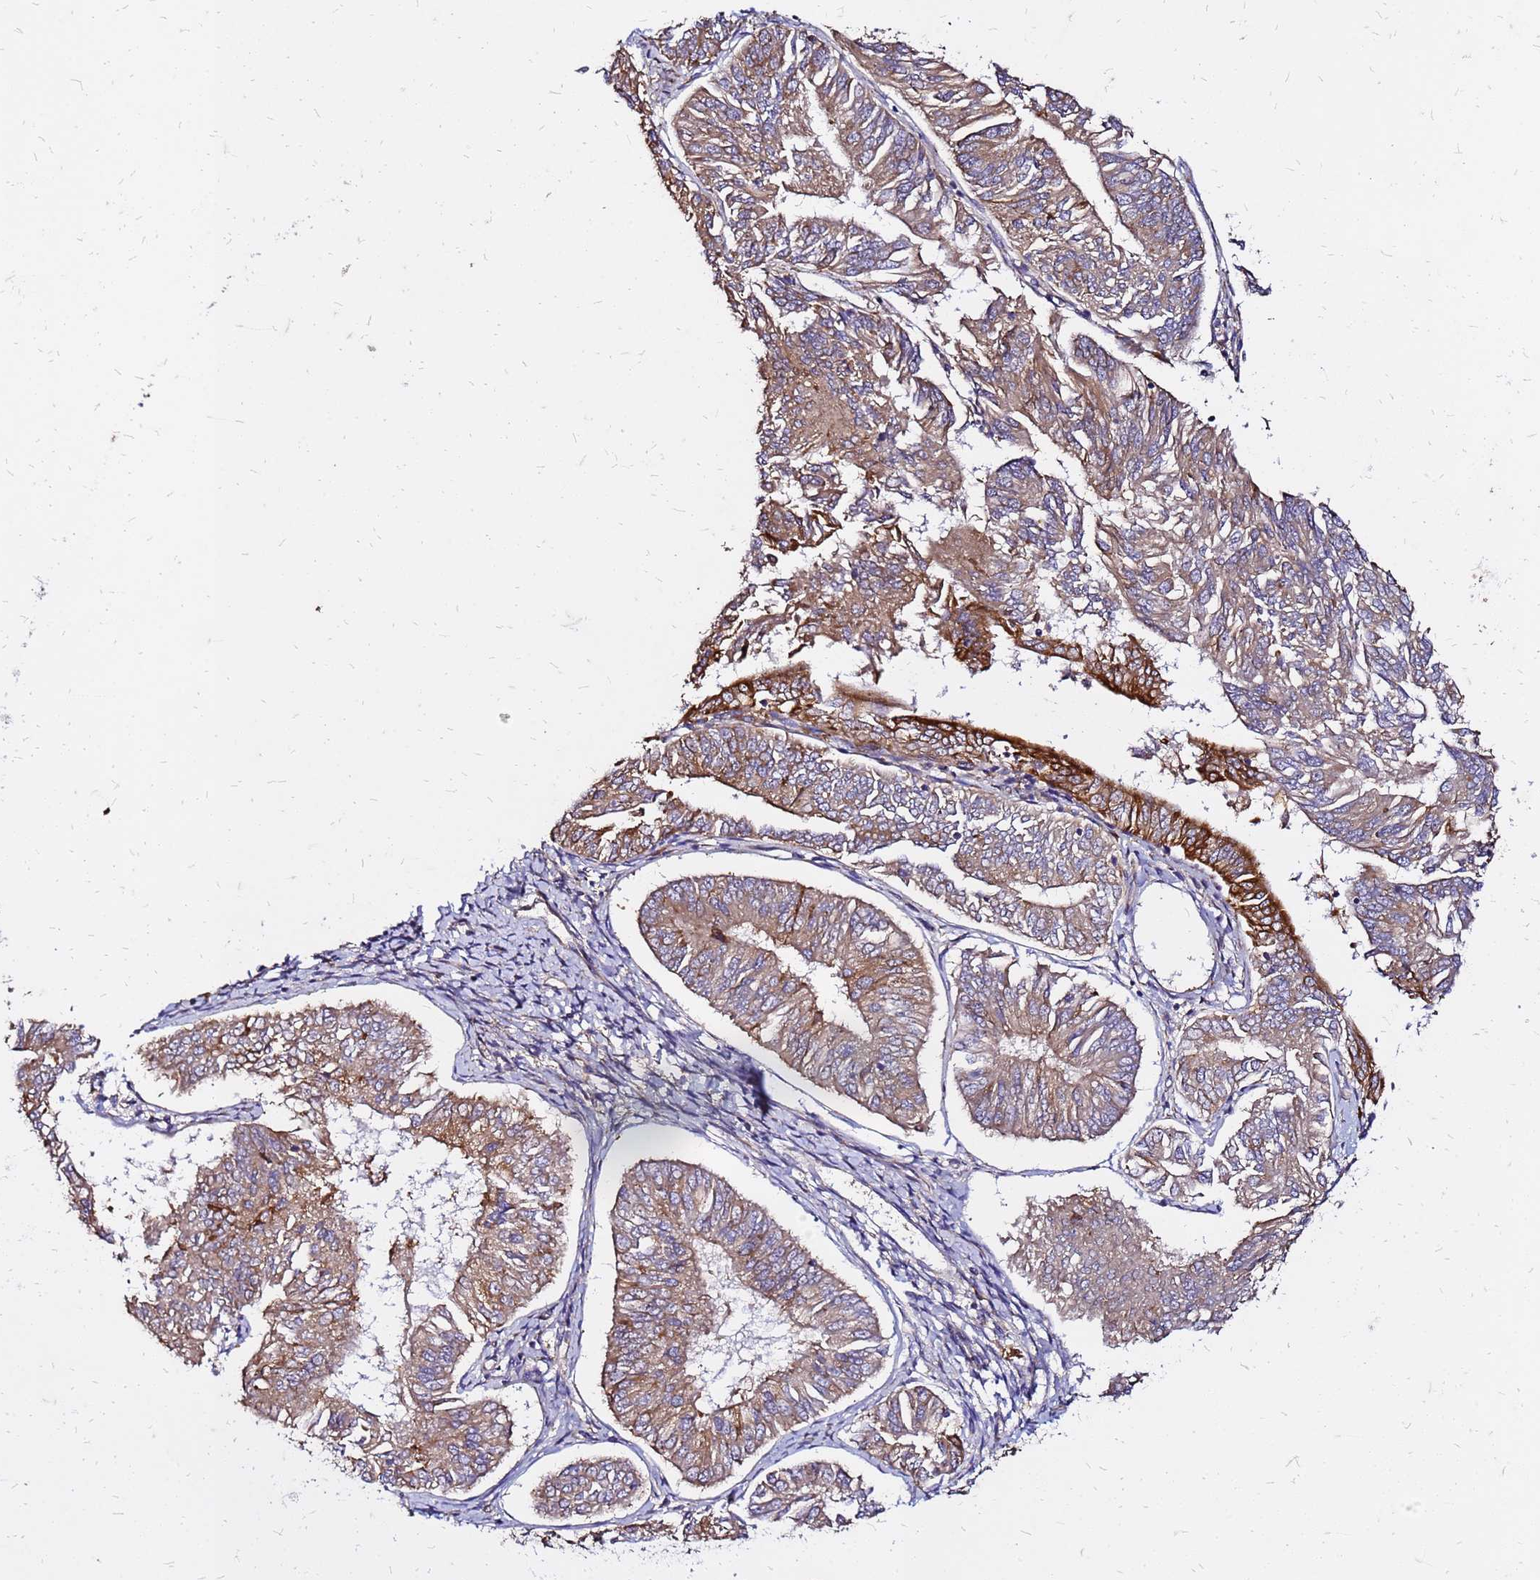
{"staining": {"intensity": "moderate", "quantity": ">75%", "location": "cytoplasmic/membranous"}, "tissue": "endometrial cancer", "cell_type": "Tumor cells", "image_type": "cancer", "snomed": [{"axis": "morphology", "description": "Adenocarcinoma, NOS"}, {"axis": "topography", "description": "Endometrium"}], "caption": "Immunohistochemical staining of human endometrial cancer exhibits medium levels of moderate cytoplasmic/membranous staining in approximately >75% of tumor cells.", "gene": "VMO1", "patient": {"sex": "female", "age": 58}}